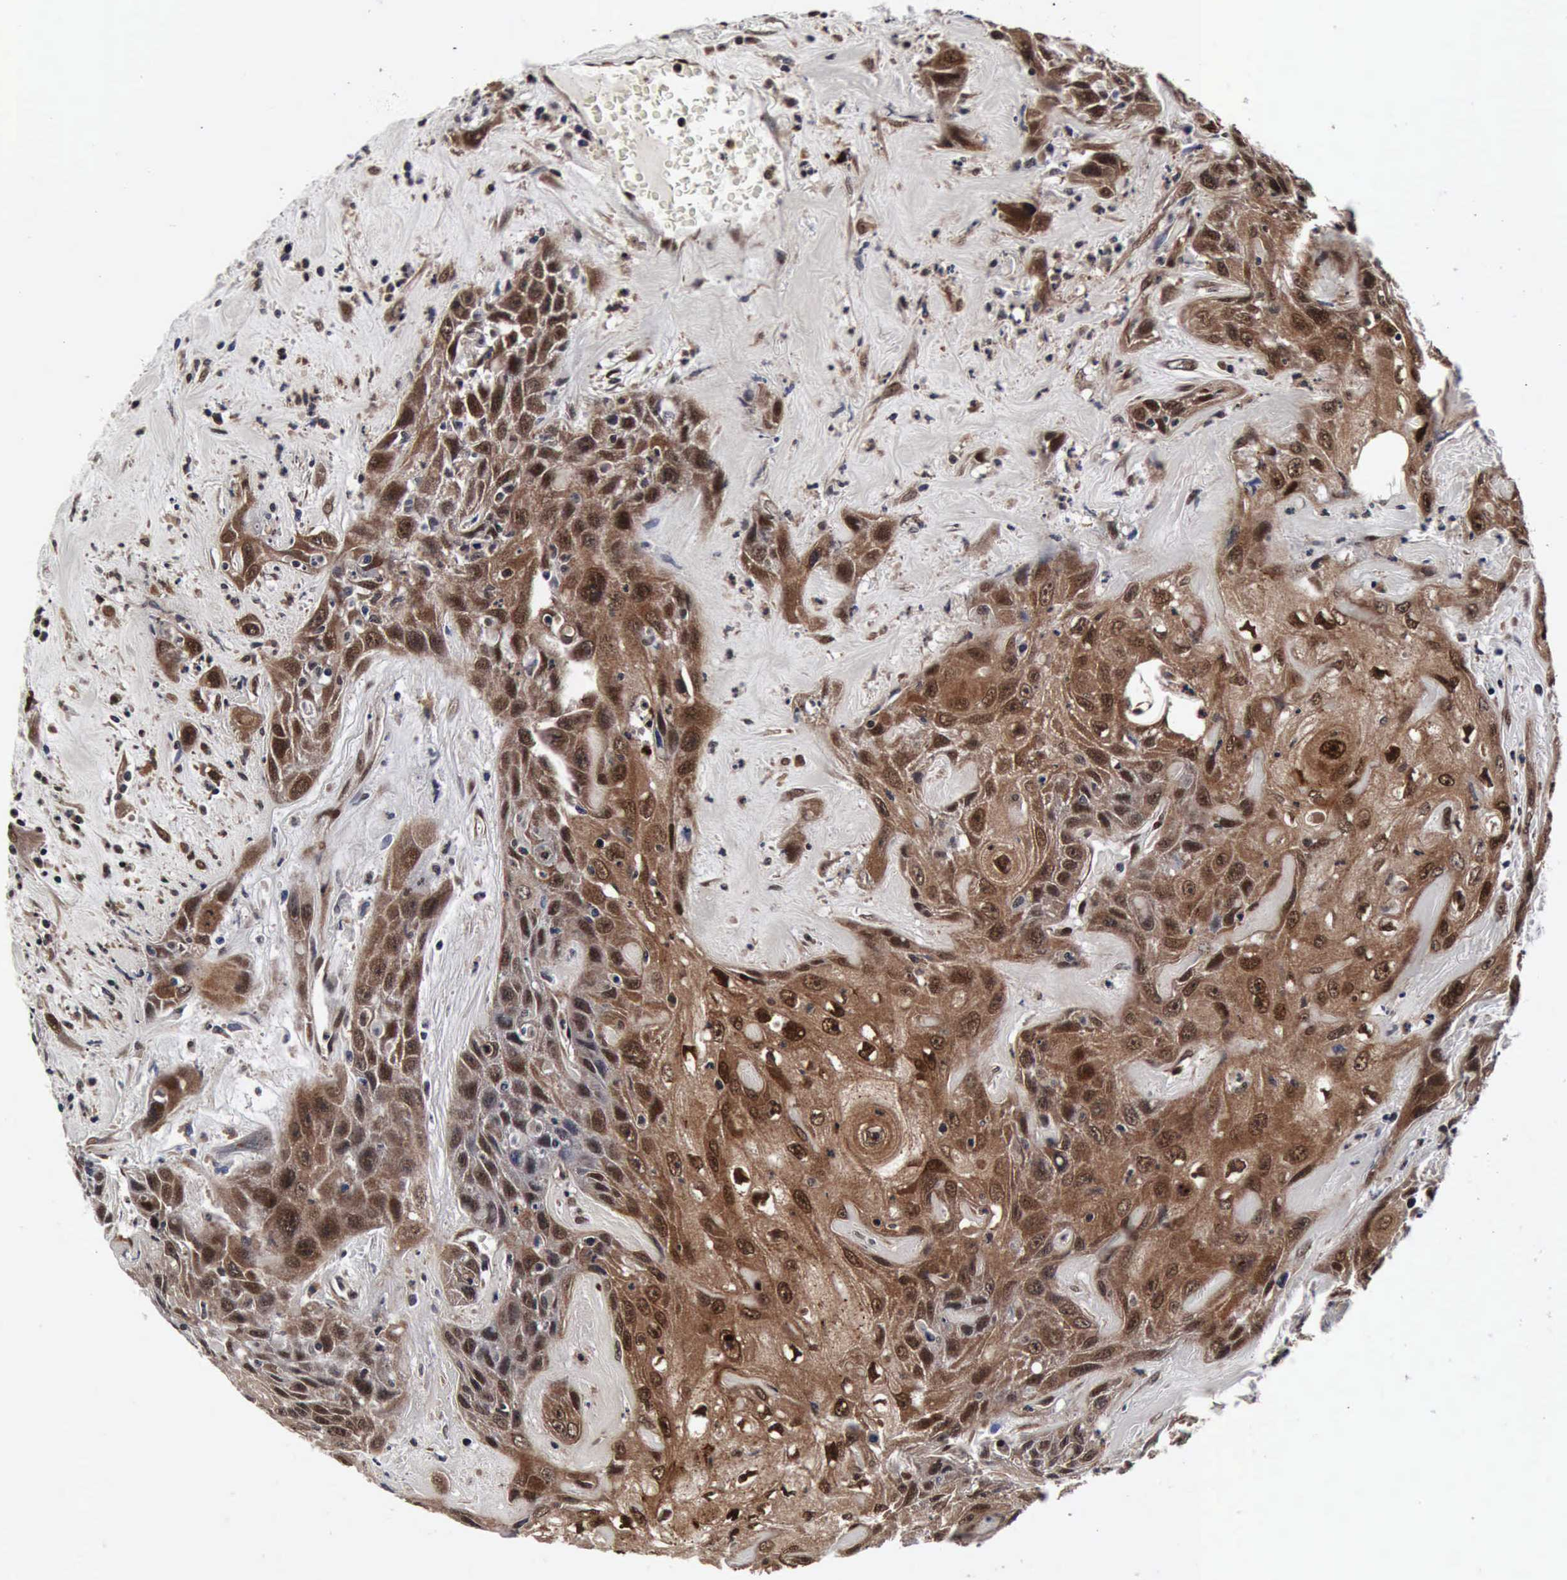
{"staining": {"intensity": "moderate", "quantity": ">75%", "location": "cytoplasmic/membranous,nuclear"}, "tissue": "urothelial cancer", "cell_type": "Tumor cells", "image_type": "cancer", "snomed": [{"axis": "morphology", "description": "Urothelial carcinoma, High grade"}, {"axis": "topography", "description": "Urinary bladder"}], "caption": "High-grade urothelial carcinoma was stained to show a protein in brown. There is medium levels of moderate cytoplasmic/membranous and nuclear positivity in approximately >75% of tumor cells. (DAB IHC with brightfield microscopy, high magnification).", "gene": "UBC", "patient": {"sex": "female", "age": 84}}